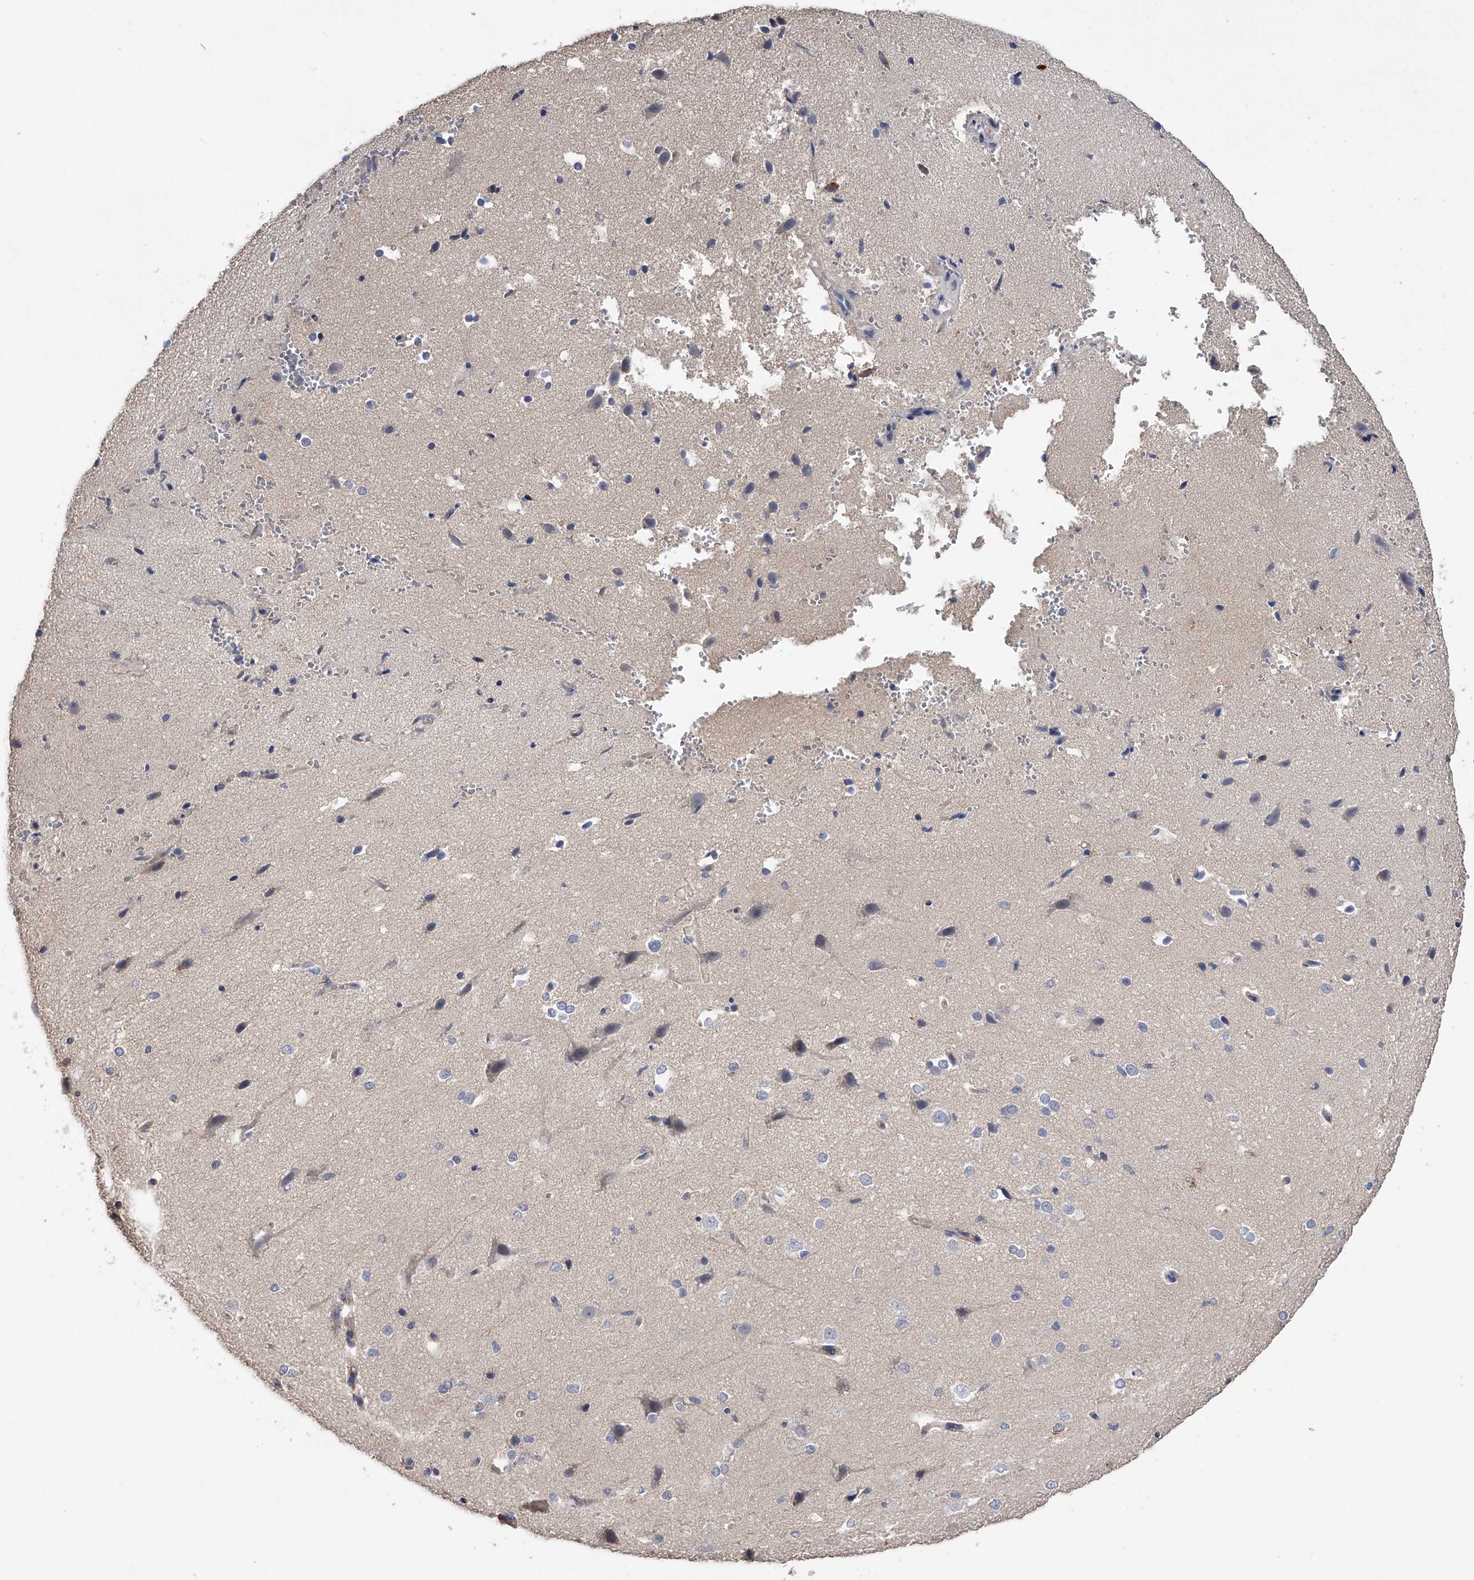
{"staining": {"intensity": "moderate", "quantity": "<25%", "location": "cytoplasmic/membranous"}, "tissue": "cerebral cortex", "cell_type": "Endothelial cells", "image_type": "normal", "snomed": [{"axis": "morphology", "description": "Normal tissue, NOS"}, {"axis": "morphology", "description": "Developmental malformation"}, {"axis": "topography", "description": "Cerebral cortex"}], "caption": "Immunohistochemistry (IHC) histopathology image of normal human cerebral cortex stained for a protein (brown), which shows low levels of moderate cytoplasmic/membranous positivity in approximately <25% of endothelial cells.", "gene": "CFAP298", "patient": {"sex": "female", "age": 30}}